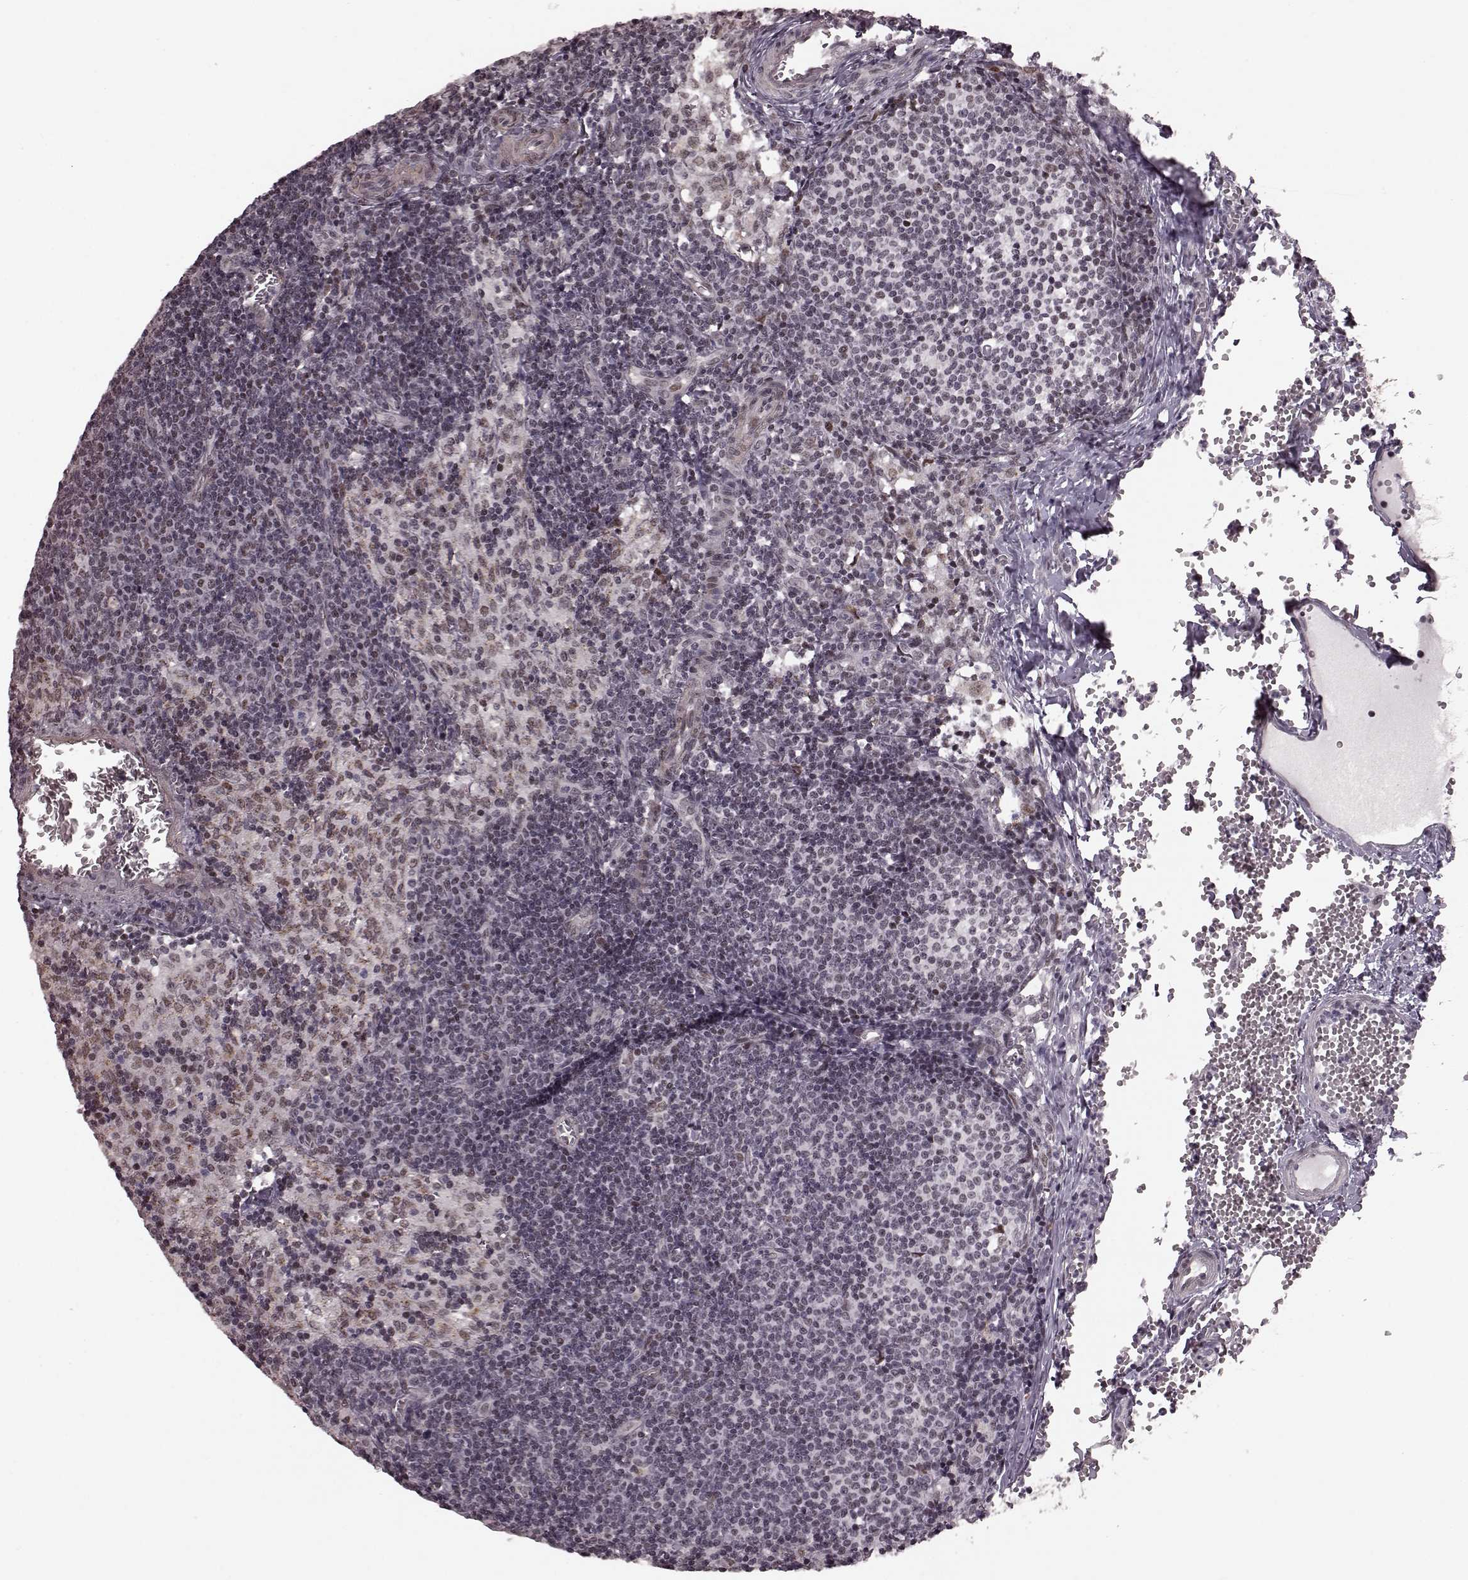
{"staining": {"intensity": "weak", "quantity": "25%-75%", "location": "cytoplasmic/membranous"}, "tissue": "lymph node", "cell_type": "Non-germinal center cells", "image_type": "normal", "snomed": [{"axis": "morphology", "description": "Normal tissue, NOS"}, {"axis": "topography", "description": "Lymph node"}], "caption": "DAB (3,3'-diaminobenzidine) immunohistochemical staining of benign human lymph node displays weak cytoplasmic/membranous protein staining in about 25%-75% of non-germinal center cells. The staining was performed using DAB (3,3'-diaminobenzidine), with brown indicating positive protein expression. Nuclei are stained blue with hematoxylin.", "gene": "NR2C1", "patient": {"sex": "female", "age": 50}}